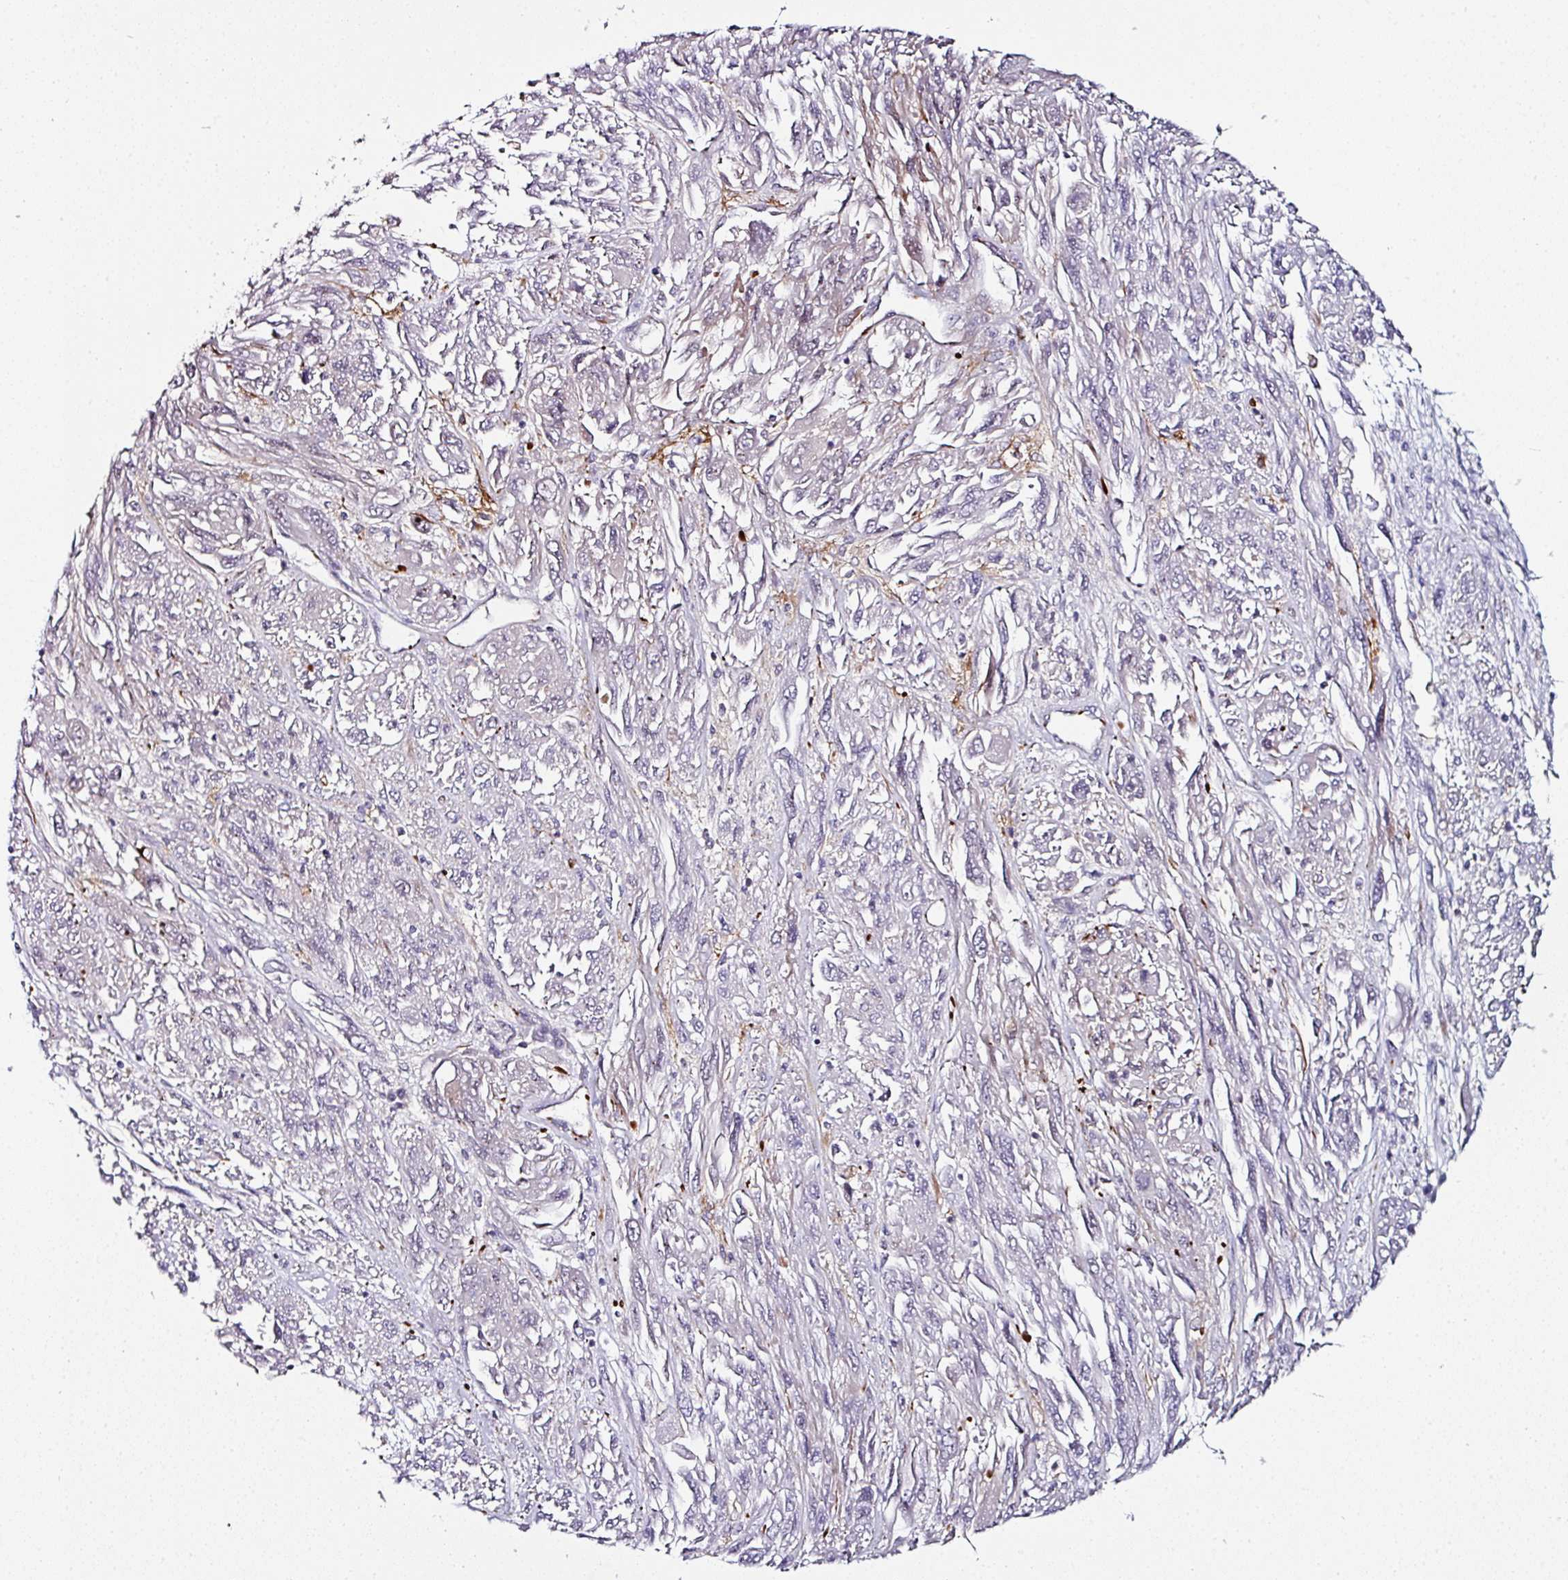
{"staining": {"intensity": "negative", "quantity": "none", "location": "none"}, "tissue": "melanoma", "cell_type": "Tumor cells", "image_type": "cancer", "snomed": [{"axis": "morphology", "description": "Malignant melanoma, NOS"}, {"axis": "topography", "description": "Skin"}], "caption": "DAB immunohistochemical staining of human melanoma exhibits no significant staining in tumor cells. The staining was performed using DAB (3,3'-diaminobenzidine) to visualize the protein expression in brown, while the nuclei were stained in blue with hematoxylin (Magnification: 20x).", "gene": "TMPRSS9", "patient": {"sex": "female", "age": 91}}